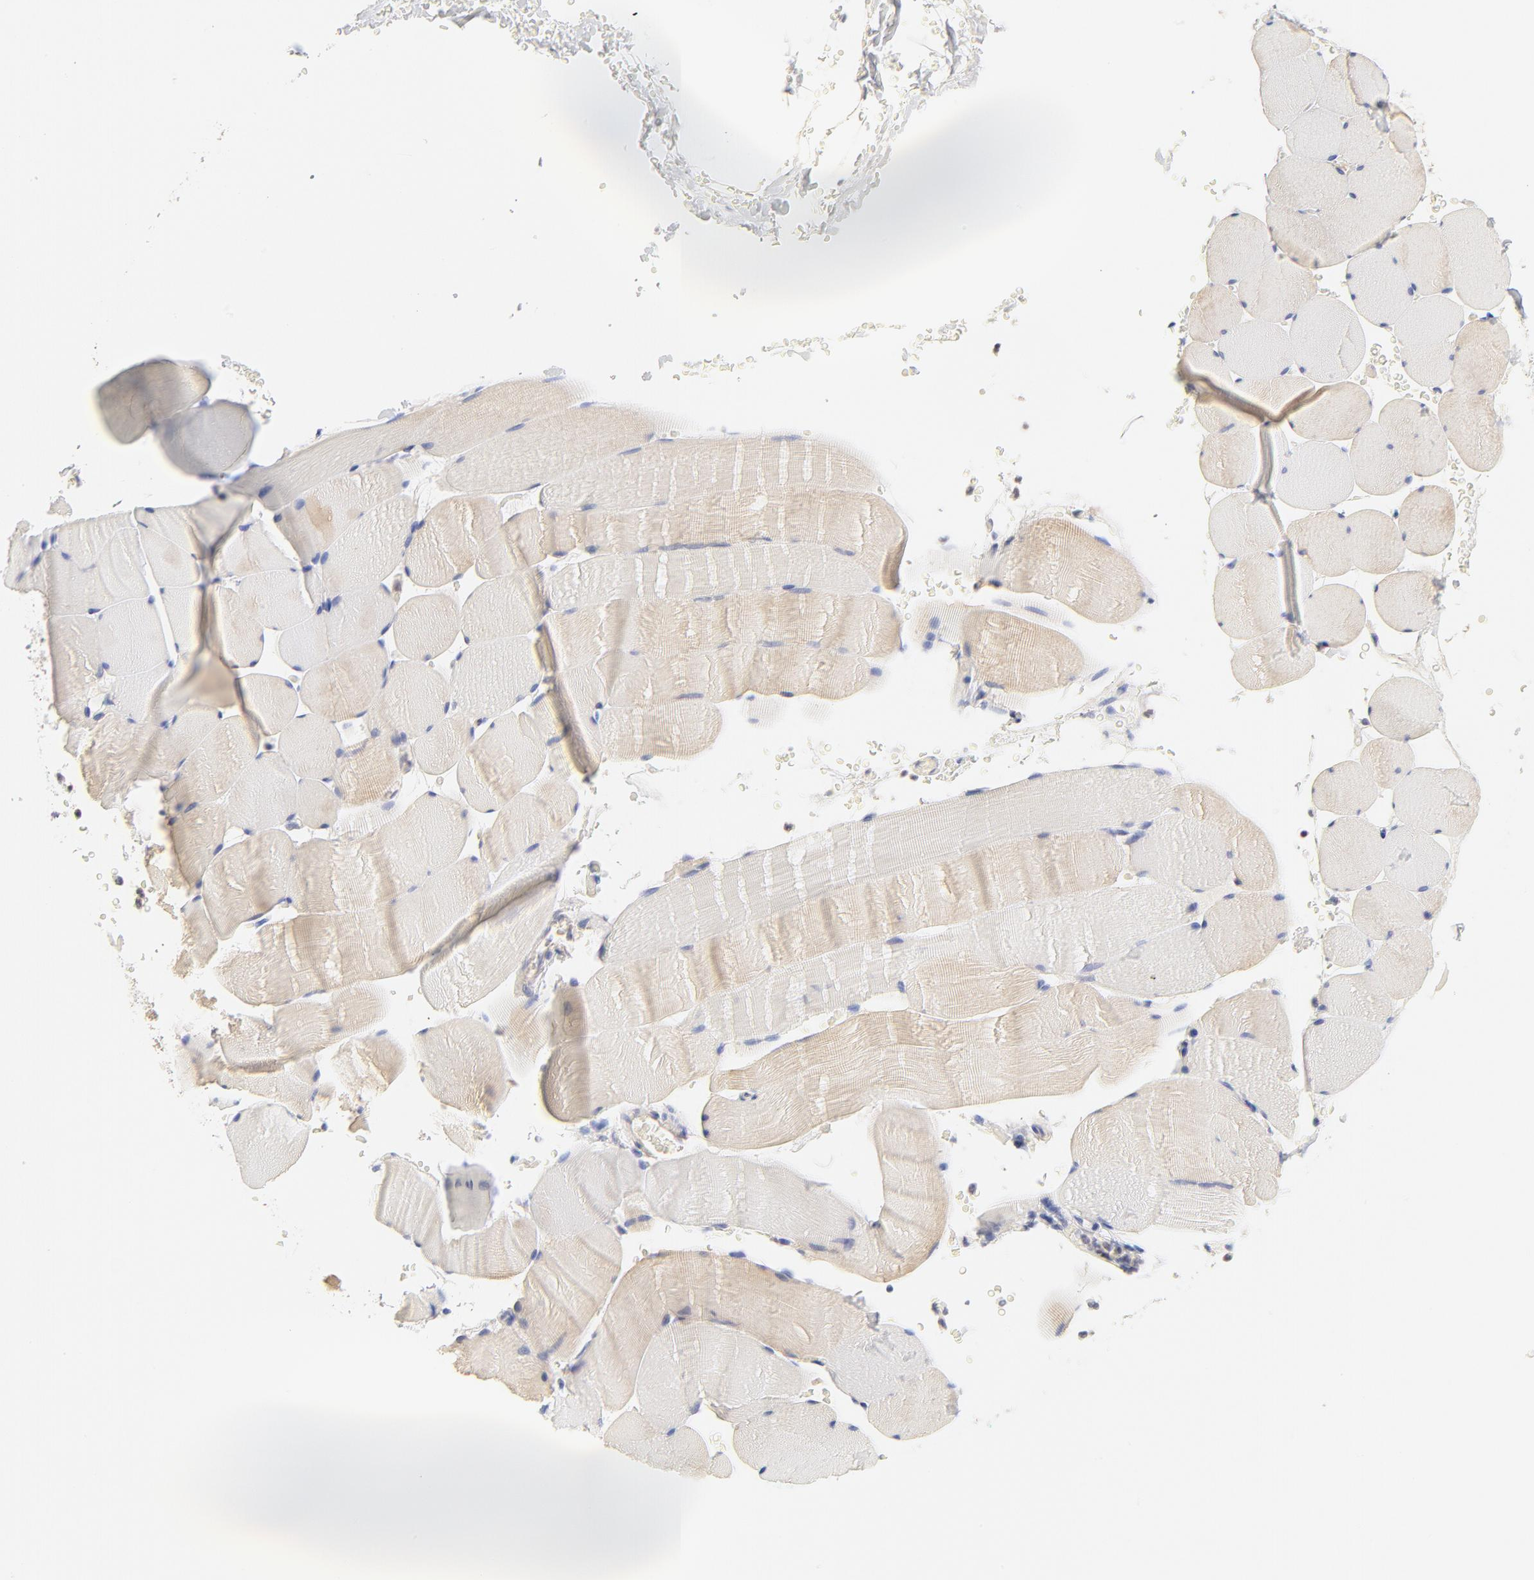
{"staining": {"intensity": "negative", "quantity": "none", "location": "none"}, "tissue": "skeletal muscle", "cell_type": "Myocytes", "image_type": "normal", "snomed": [{"axis": "morphology", "description": "Normal tissue, NOS"}, {"axis": "topography", "description": "Skeletal muscle"}], "caption": "A high-resolution histopathology image shows IHC staining of benign skeletal muscle, which reveals no significant positivity in myocytes.", "gene": "MTERF2", "patient": {"sex": "male", "age": 62}}